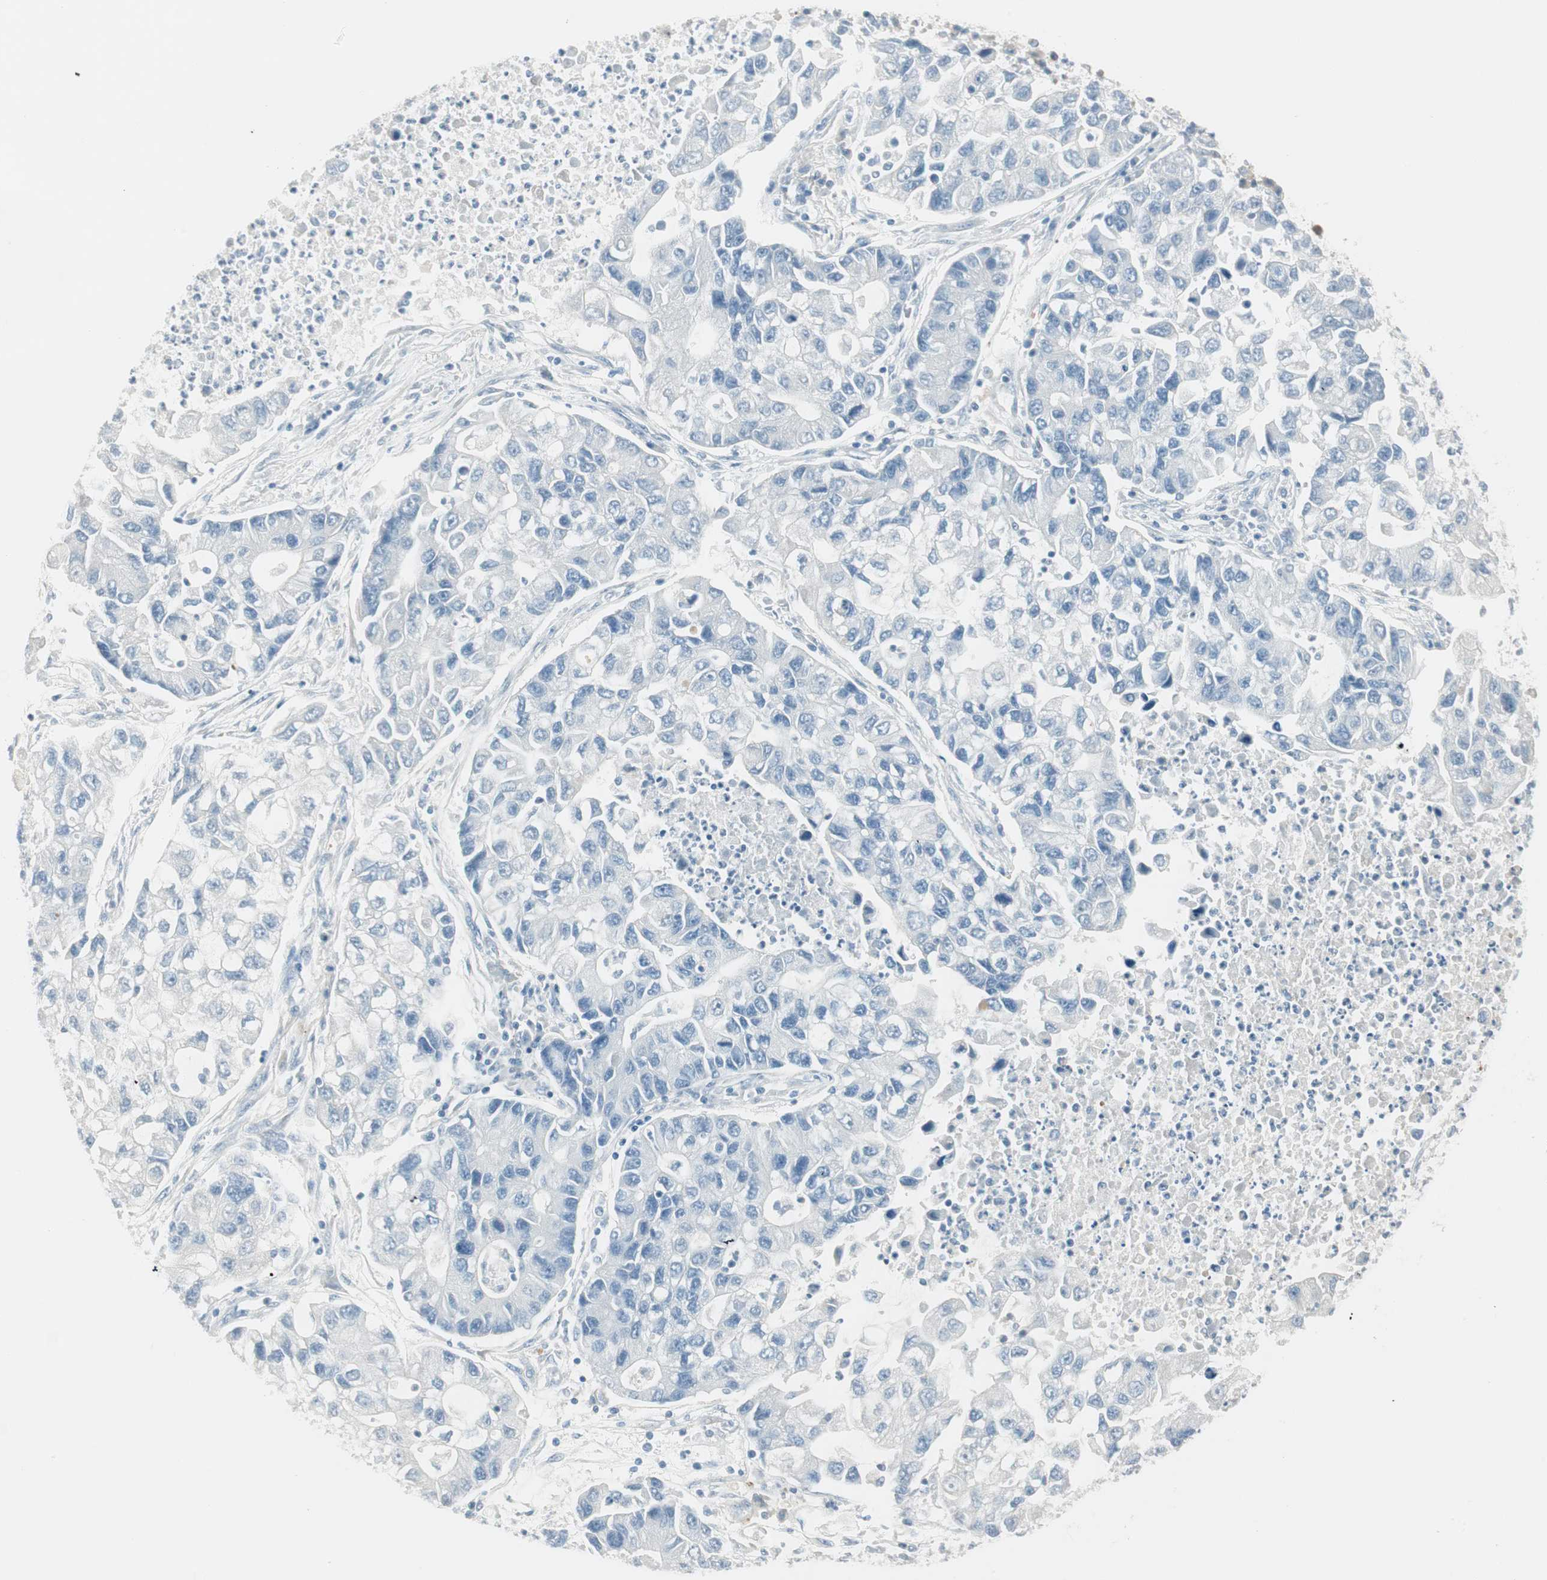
{"staining": {"intensity": "negative", "quantity": "none", "location": "none"}, "tissue": "lung cancer", "cell_type": "Tumor cells", "image_type": "cancer", "snomed": [{"axis": "morphology", "description": "Adenocarcinoma, NOS"}, {"axis": "topography", "description": "Lung"}], "caption": "This is an immunohistochemistry histopathology image of lung cancer. There is no expression in tumor cells.", "gene": "ITLN2", "patient": {"sex": "female", "age": 51}}